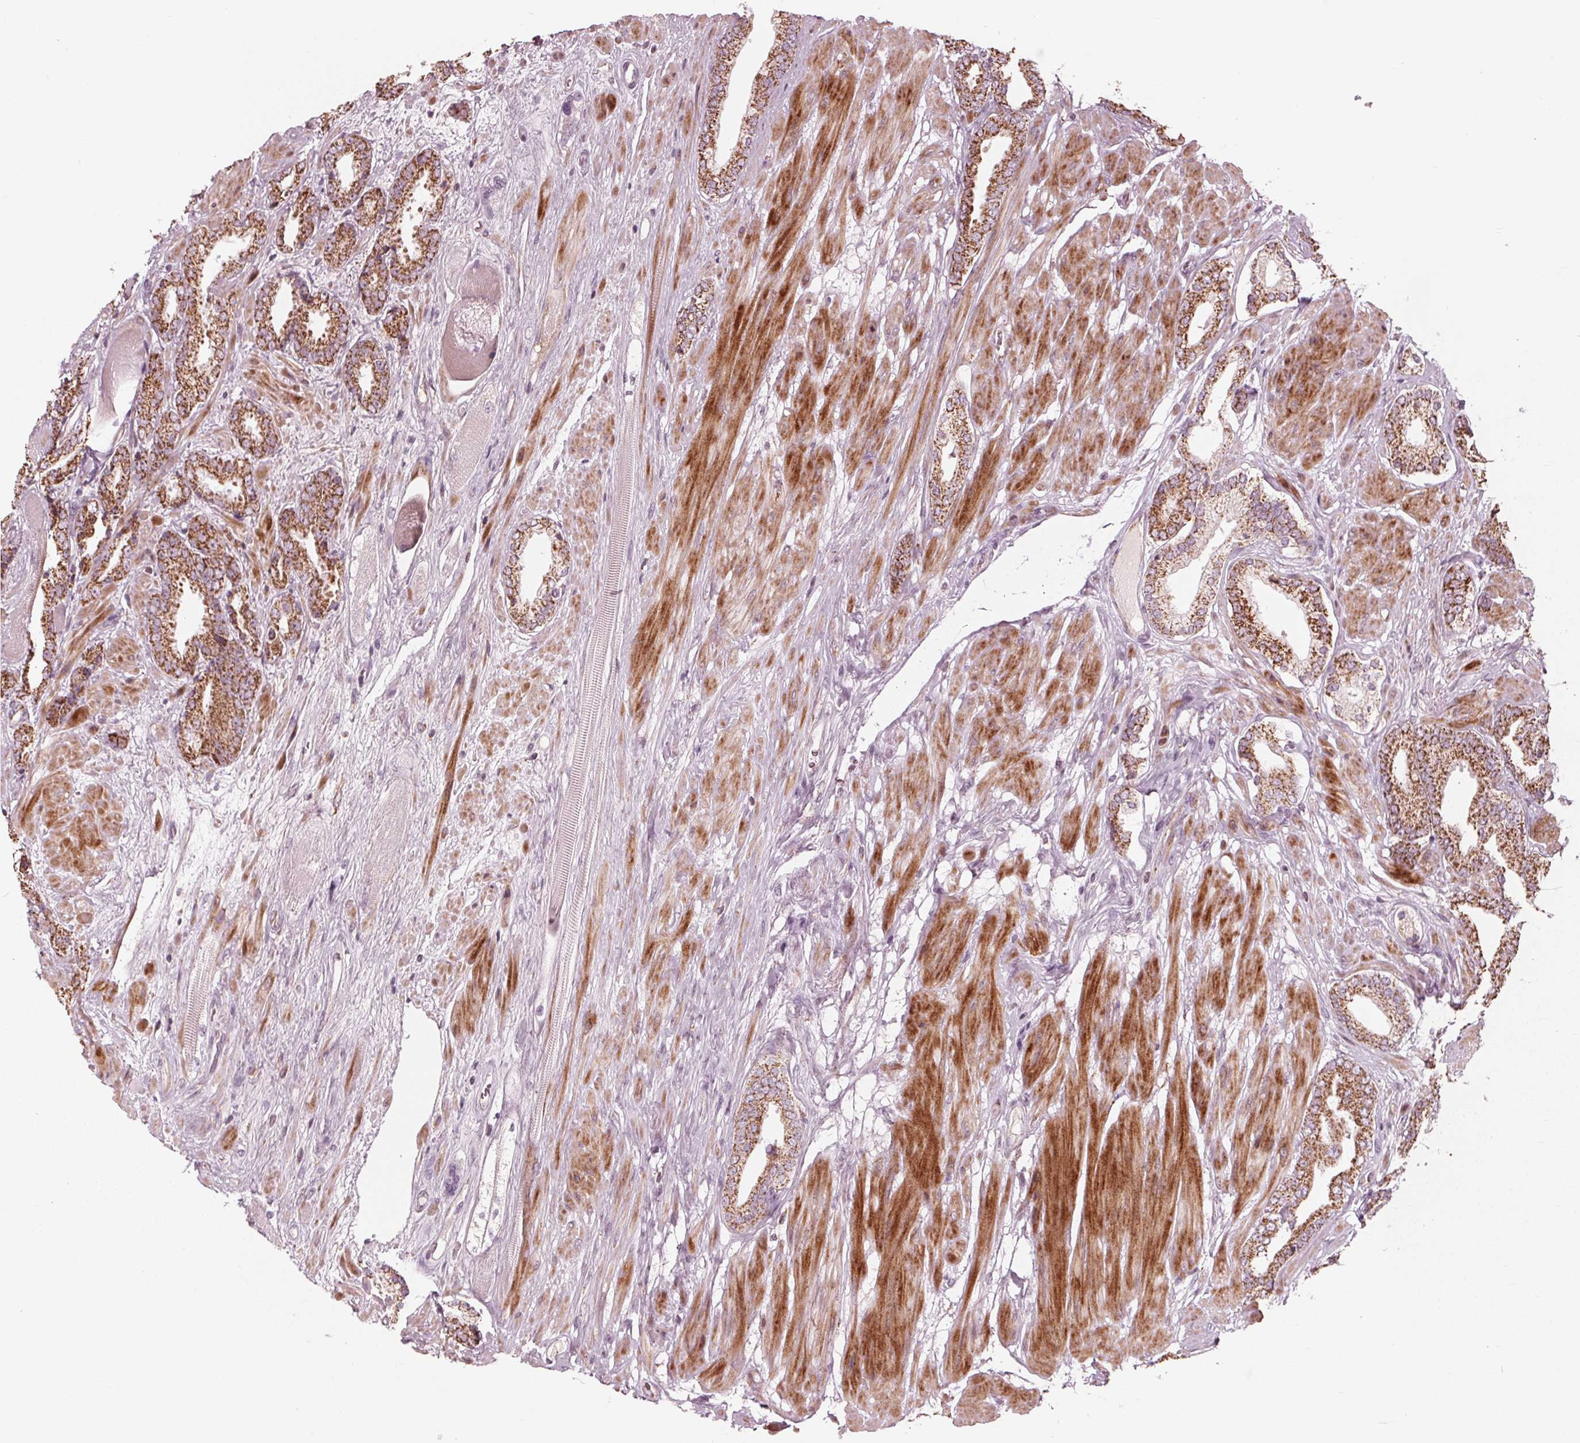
{"staining": {"intensity": "strong", "quantity": ">75%", "location": "cytoplasmic/membranous"}, "tissue": "prostate cancer", "cell_type": "Tumor cells", "image_type": "cancer", "snomed": [{"axis": "morphology", "description": "Adenocarcinoma, High grade"}, {"axis": "topography", "description": "Prostate"}], "caption": "The micrograph reveals a brown stain indicating the presence of a protein in the cytoplasmic/membranous of tumor cells in prostate high-grade adenocarcinoma.", "gene": "DCAF4L2", "patient": {"sex": "male", "age": 56}}